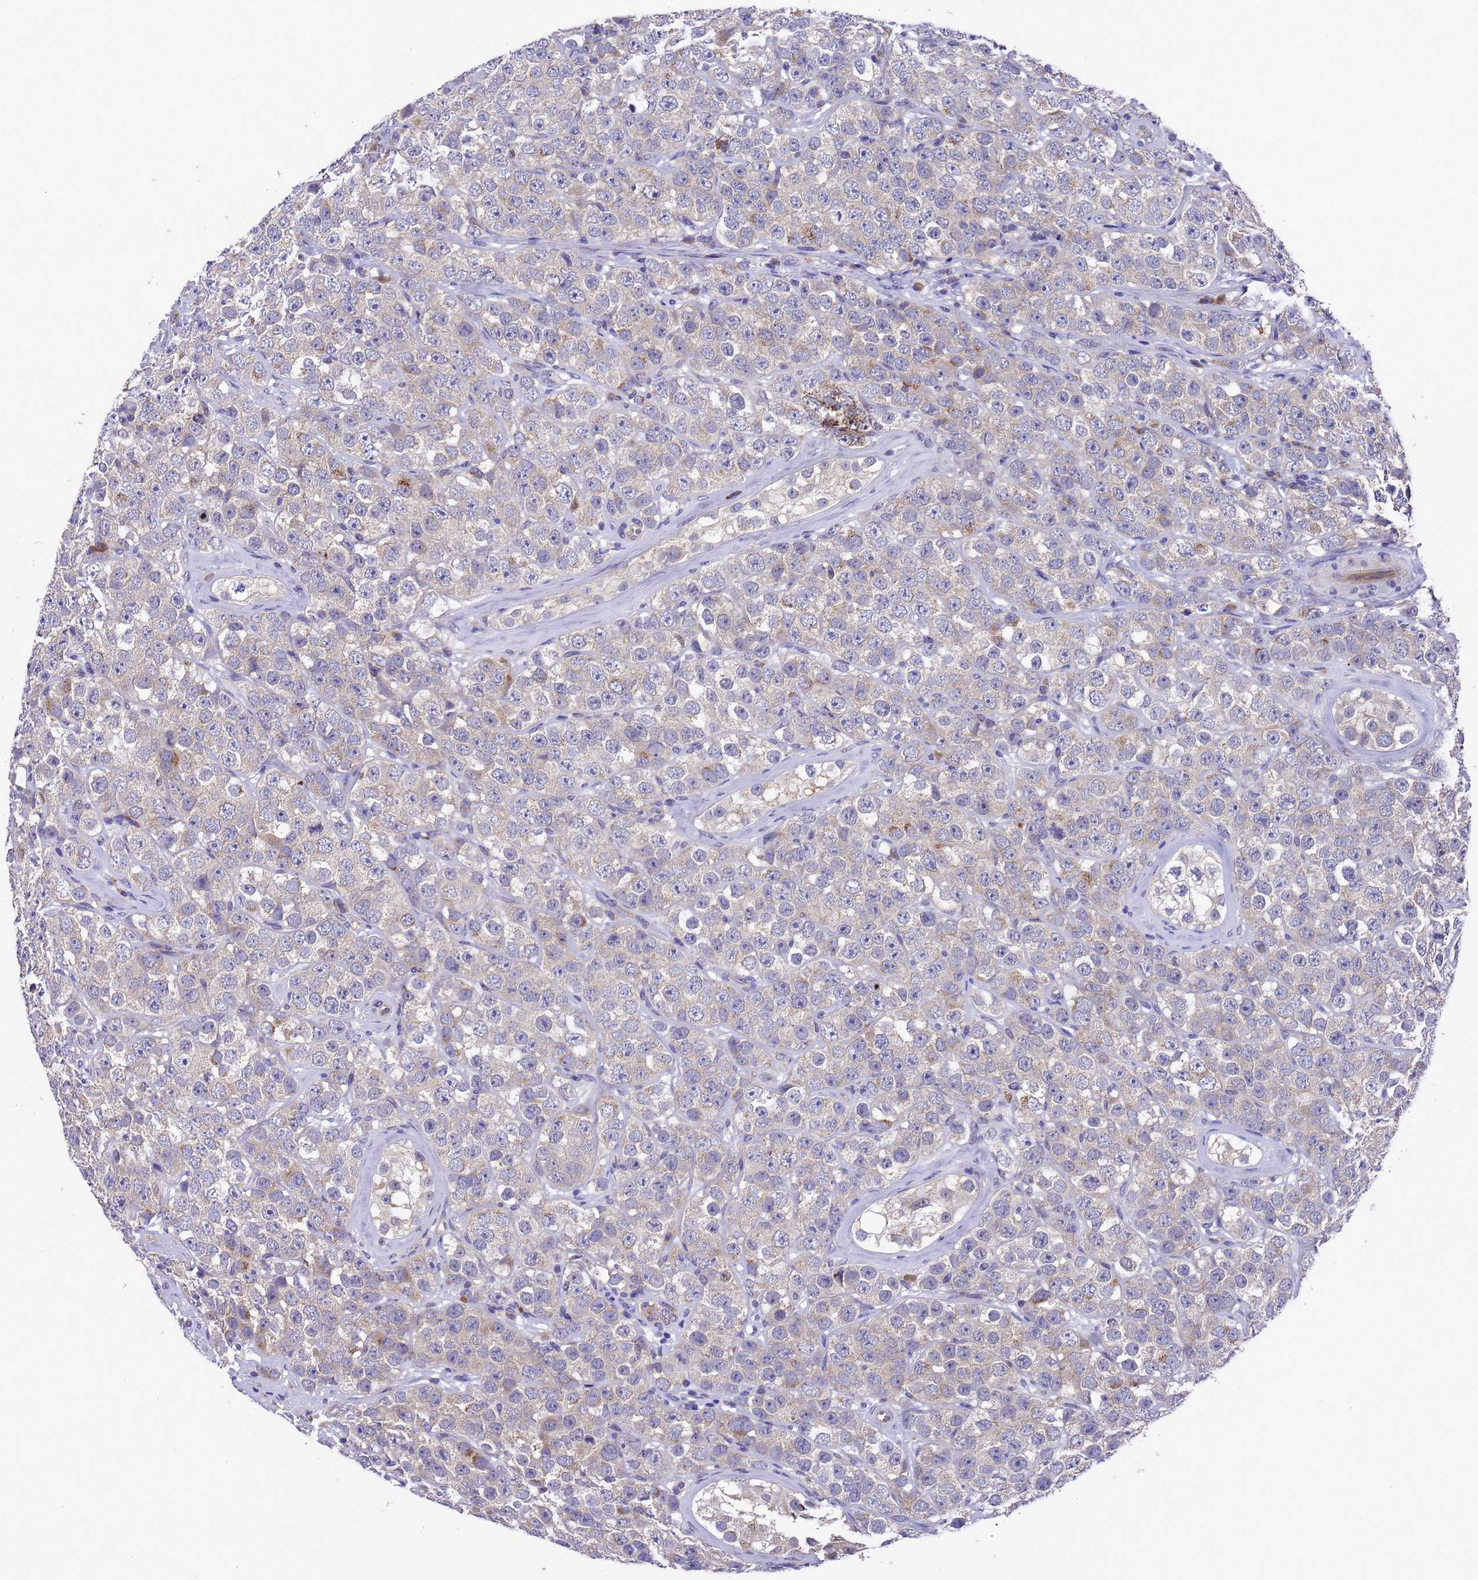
{"staining": {"intensity": "weak", "quantity": "<25%", "location": "cytoplasmic/membranous"}, "tissue": "testis cancer", "cell_type": "Tumor cells", "image_type": "cancer", "snomed": [{"axis": "morphology", "description": "Seminoma, NOS"}, {"axis": "topography", "description": "Testis"}], "caption": "A high-resolution image shows immunohistochemistry (IHC) staining of testis cancer, which shows no significant expression in tumor cells.", "gene": "DCAF12L2", "patient": {"sex": "male", "age": 28}}